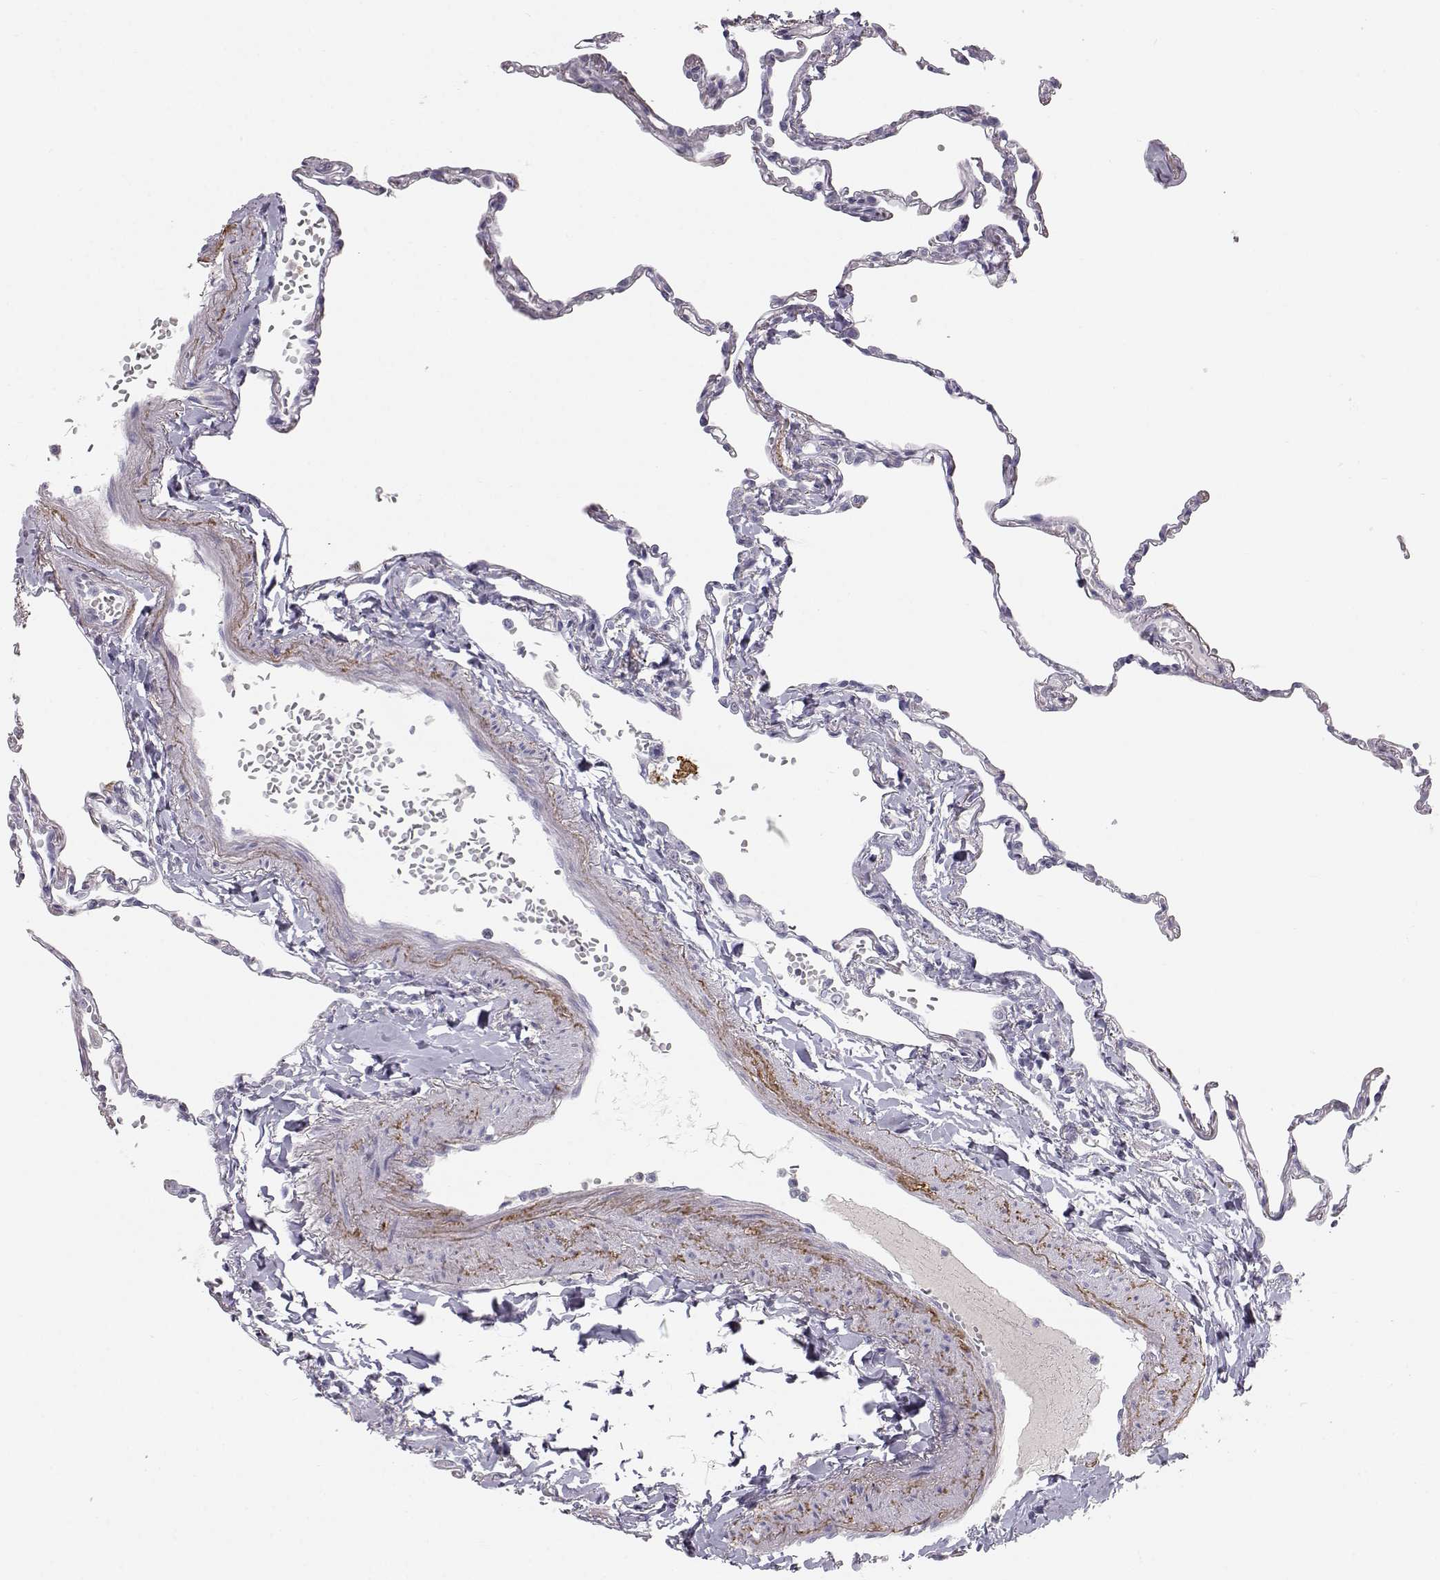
{"staining": {"intensity": "negative", "quantity": "none", "location": "none"}, "tissue": "lung", "cell_type": "Alveolar cells", "image_type": "normal", "snomed": [{"axis": "morphology", "description": "Normal tissue, NOS"}, {"axis": "topography", "description": "Lung"}], "caption": "There is no significant positivity in alveolar cells of lung. The staining is performed using DAB (3,3'-diaminobenzidine) brown chromogen with nuclei counter-stained in using hematoxylin.", "gene": "KRTAP16", "patient": {"sex": "male", "age": 78}}